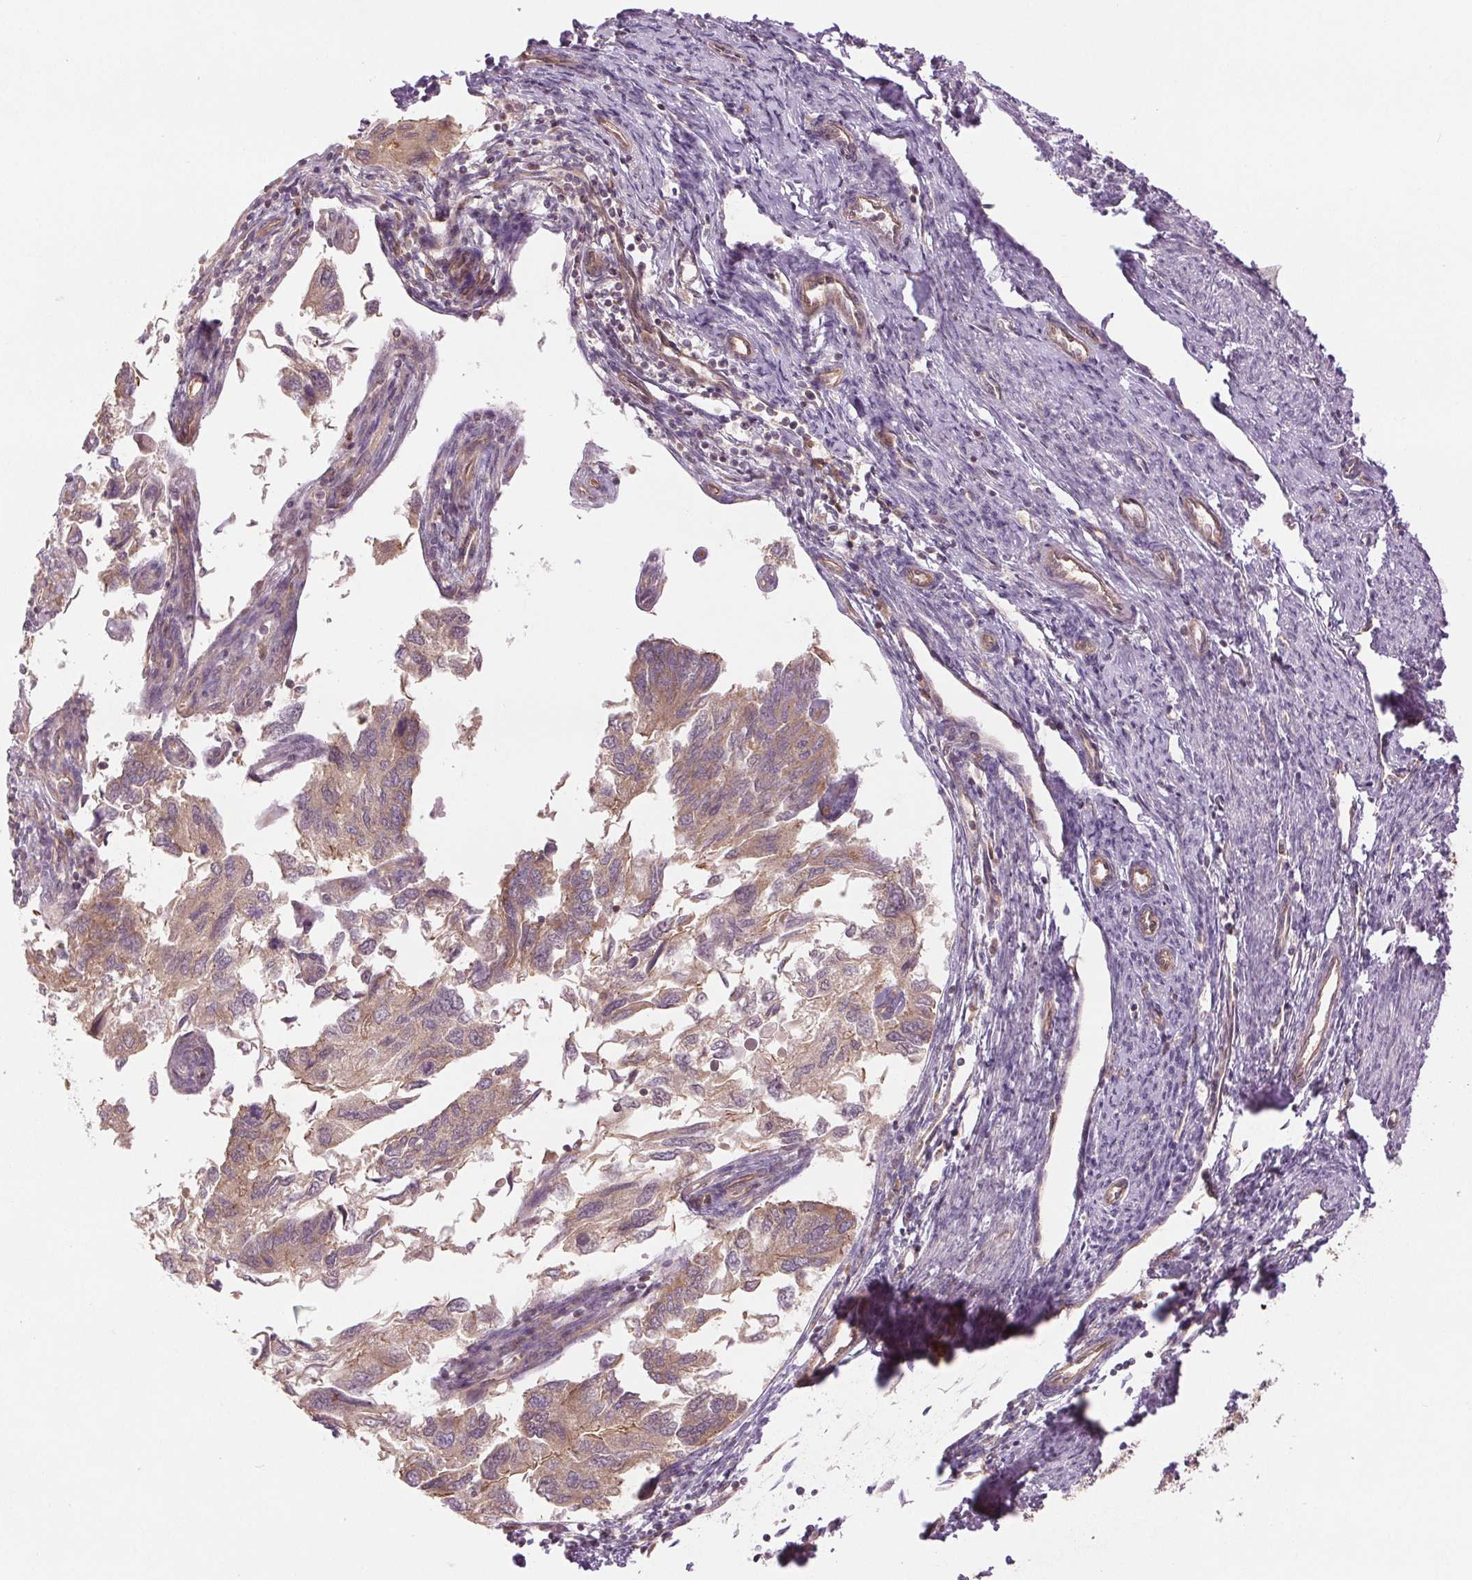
{"staining": {"intensity": "moderate", "quantity": ">75%", "location": "cytoplasmic/membranous"}, "tissue": "endometrial cancer", "cell_type": "Tumor cells", "image_type": "cancer", "snomed": [{"axis": "morphology", "description": "Carcinoma, NOS"}, {"axis": "topography", "description": "Uterus"}], "caption": "This photomicrograph demonstrates immunohistochemistry (IHC) staining of endometrial cancer (carcinoma), with medium moderate cytoplasmic/membranous expression in about >75% of tumor cells.", "gene": "STARD7", "patient": {"sex": "female", "age": 76}}